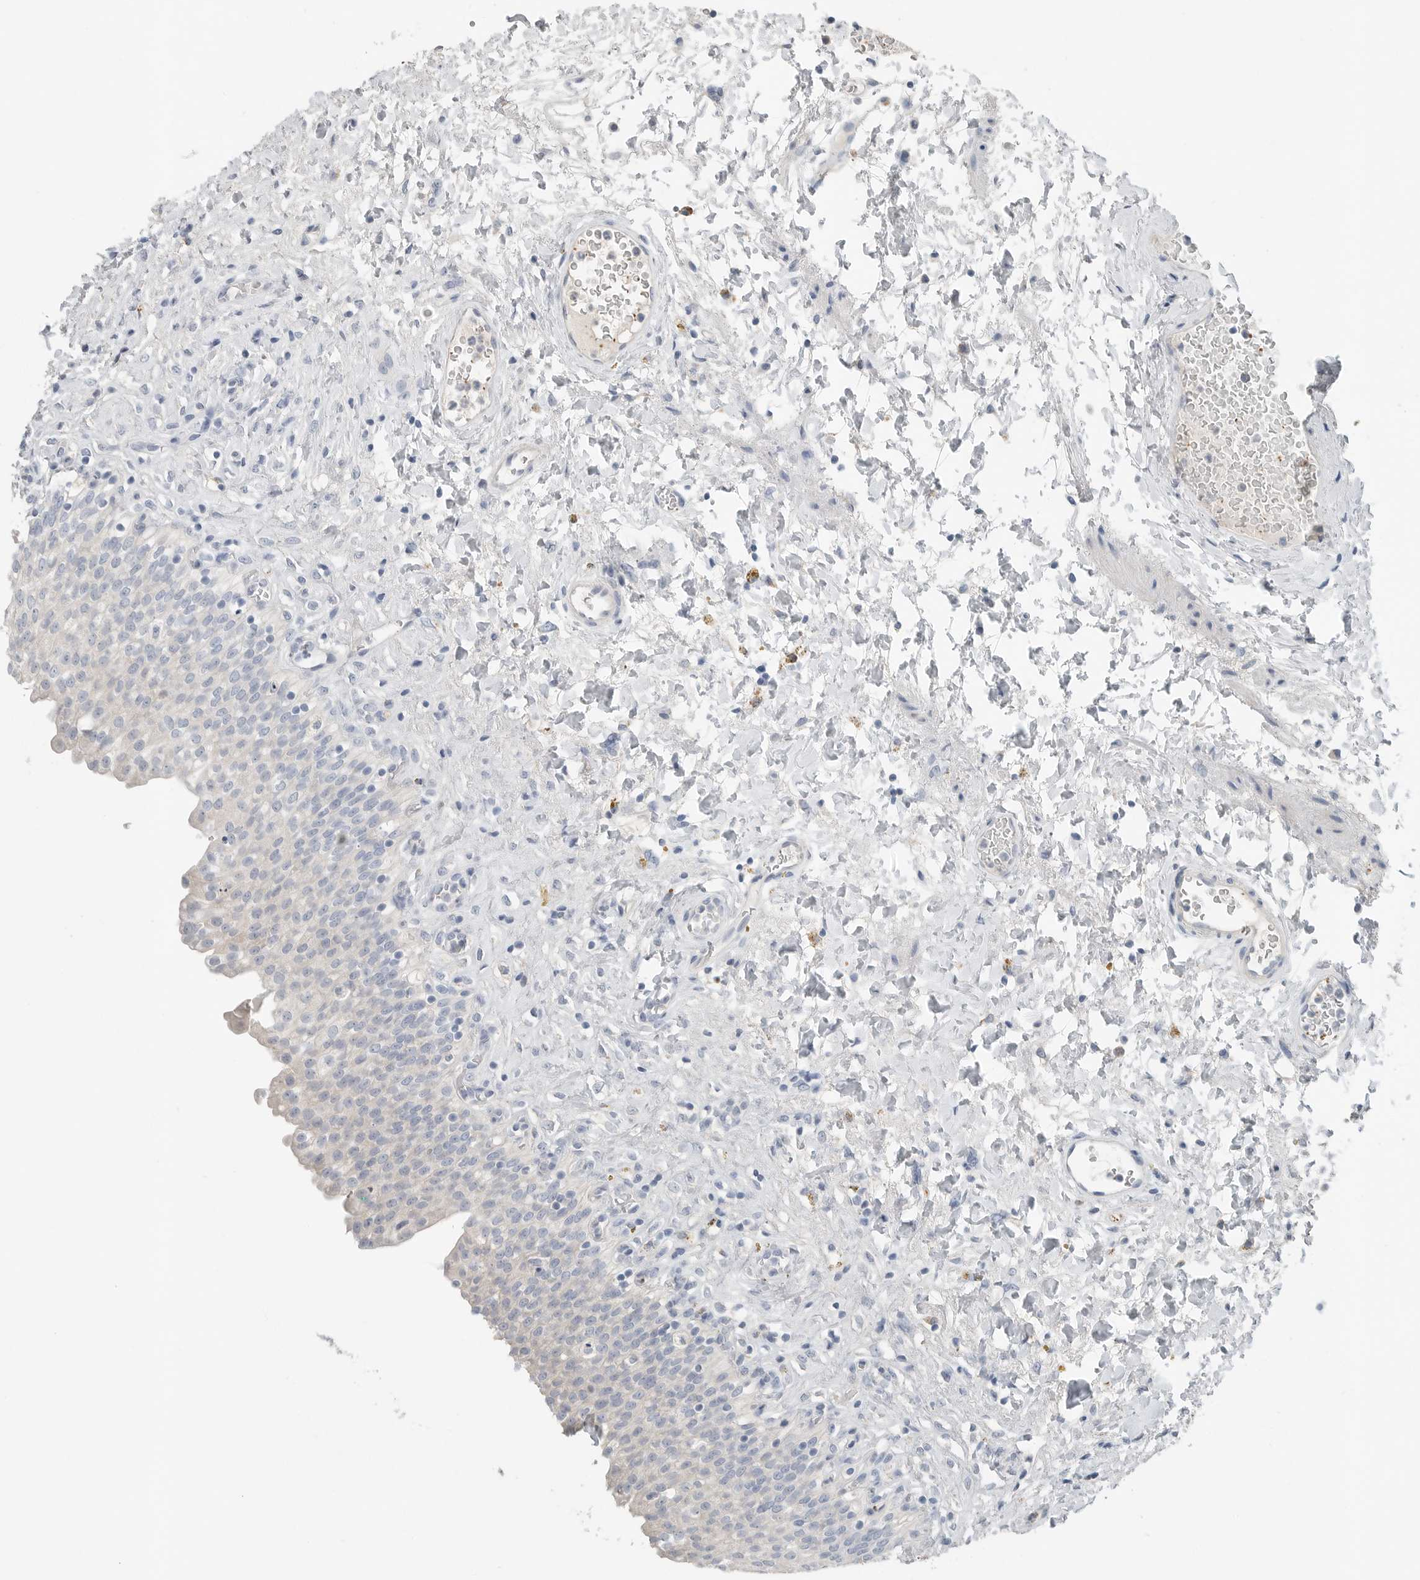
{"staining": {"intensity": "negative", "quantity": "none", "location": "none"}, "tissue": "urinary bladder", "cell_type": "Urothelial cells", "image_type": "normal", "snomed": [{"axis": "morphology", "description": "Urothelial carcinoma, High grade"}, {"axis": "topography", "description": "Urinary bladder"}], "caption": "This is a micrograph of IHC staining of benign urinary bladder, which shows no positivity in urothelial cells. (DAB (3,3'-diaminobenzidine) immunohistochemistry, high magnification).", "gene": "SERPINB7", "patient": {"sex": "male", "age": 46}}